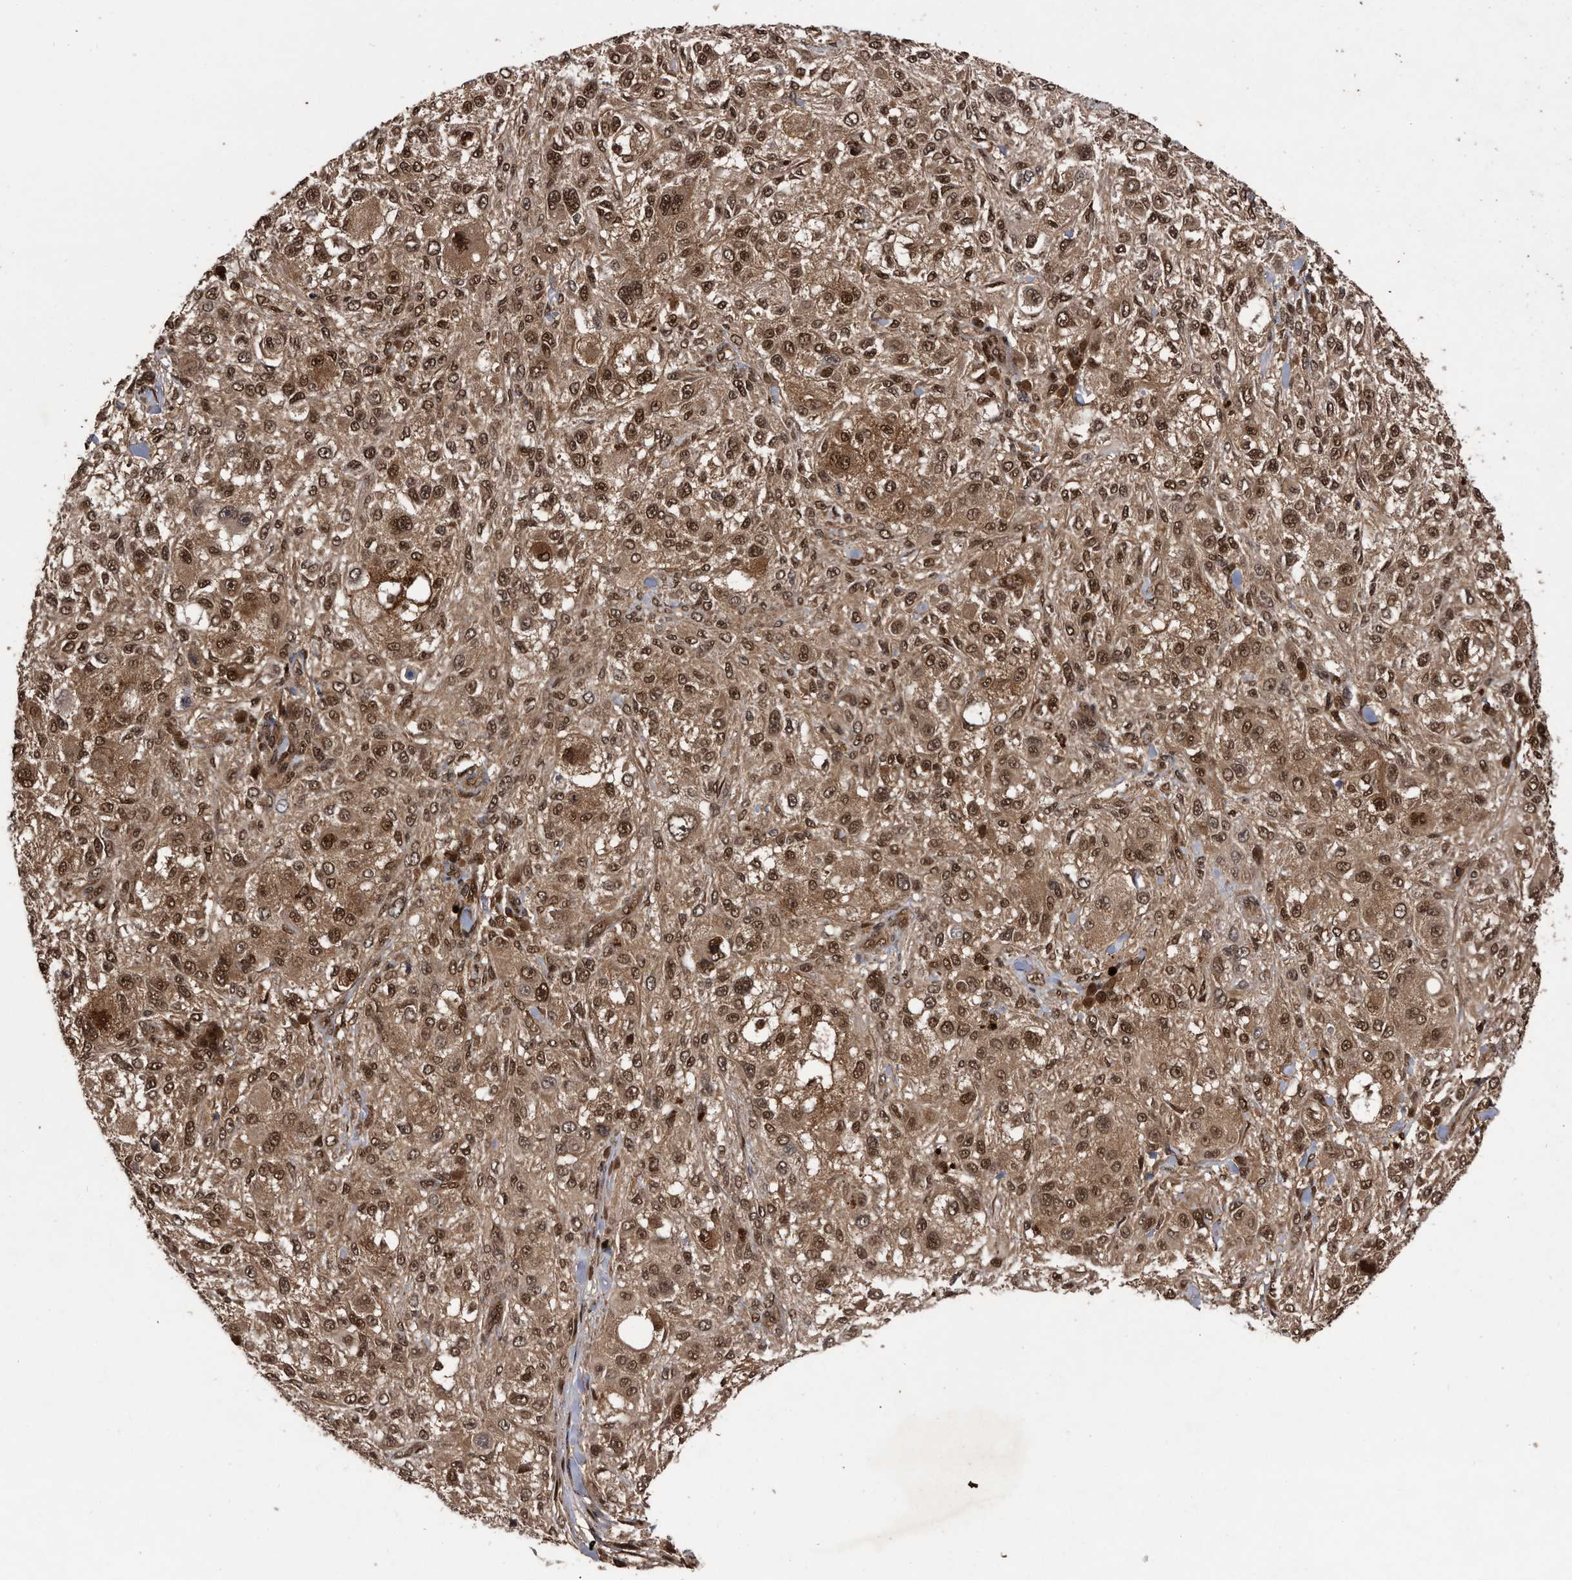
{"staining": {"intensity": "moderate", "quantity": ">75%", "location": "cytoplasmic/membranous,nuclear"}, "tissue": "melanoma", "cell_type": "Tumor cells", "image_type": "cancer", "snomed": [{"axis": "morphology", "description": "Necrosis, NOS"}, {"axis": "morphology", "description": "Malignant melanoma, NOS"}, {"axis": "topography", "description": "Skin"}], "caption": "Melanoma tissue reveals moderate cytoplasmic/membranous and nuclear staining in about >75% of tumor cells, visualized by immunohistochemistry.", "gene": "RAD23B", "patient": {"sex": "female", "age": 87}}